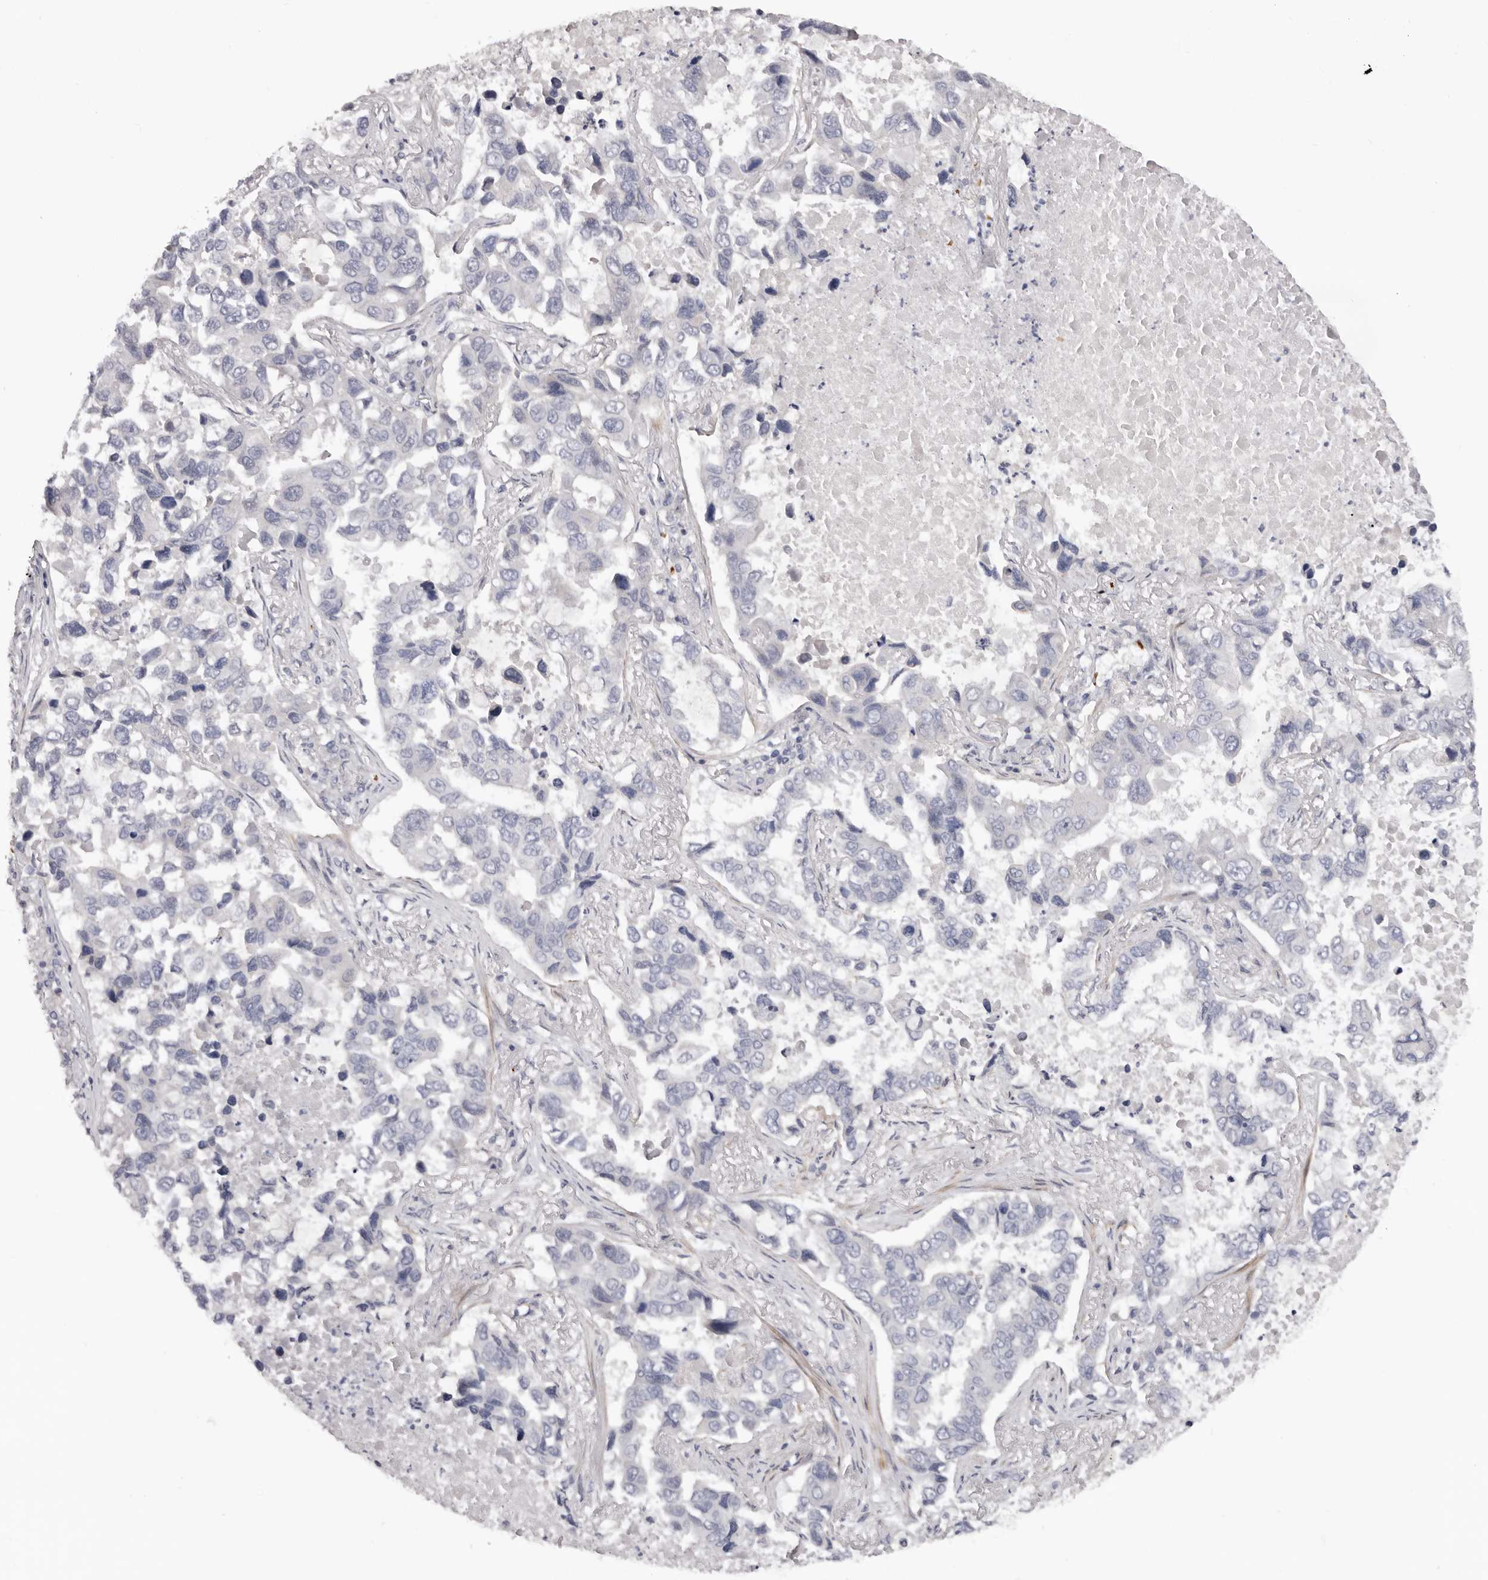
{"staining": {"intensity": "negative", "quantity": "none", "location": "none"}, "tissue": "lung cancer", "cell_type": "Tumor cells", "image_type": "cancer", "snomed": [{"axis": "morphology", "description": "Adenocarcinoma, NOS"}, {"axis": "topography", "description": "Lung"}], "caption": "Lung adenocarcinoma was stained to show a protein in brown. There is no significant staining in tumor cells. (Immunohistochemistry (ihc), brightfield microscopy, high magnification).", "gene": "TNR", "patient": {"sex": "male", "age": 64}}